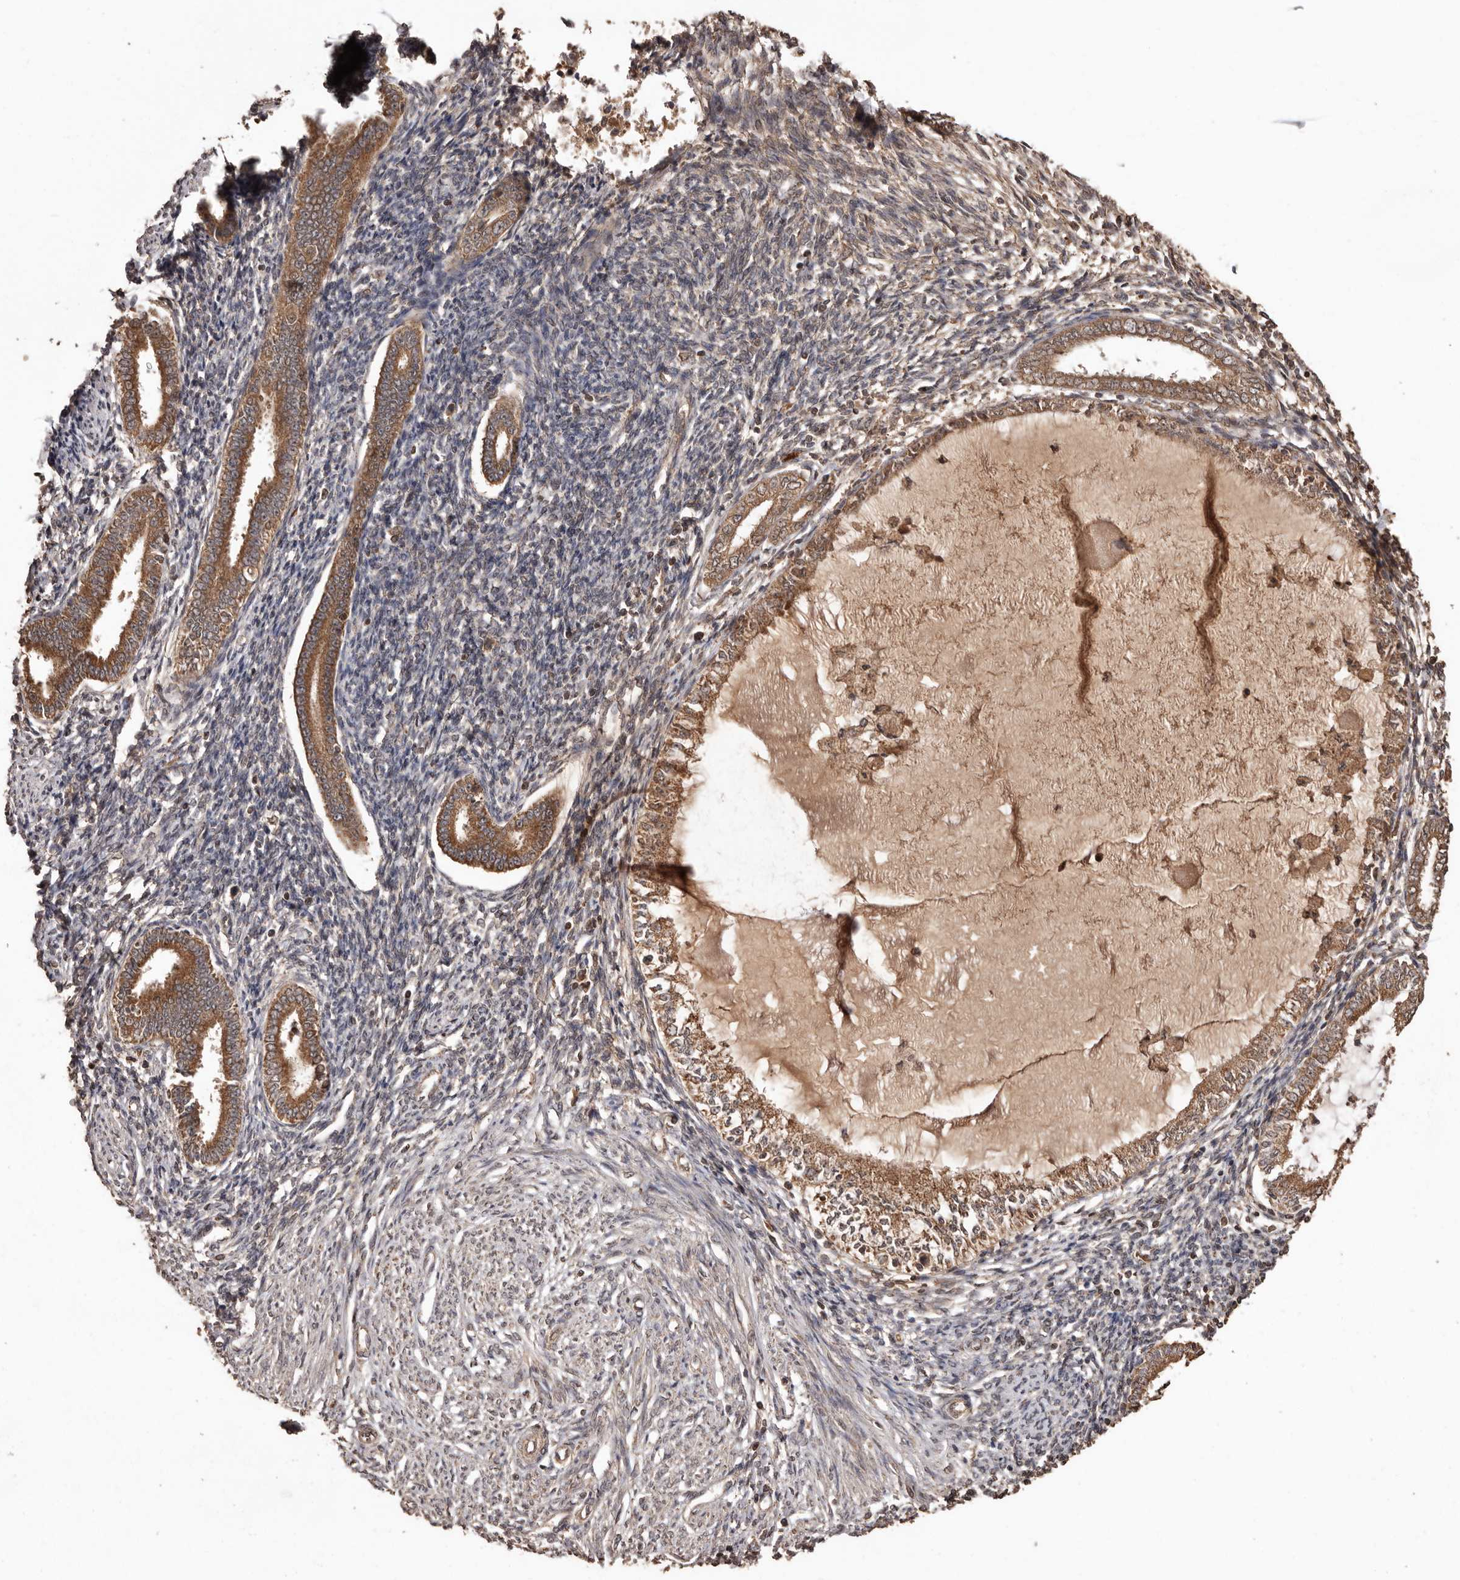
{"staining": {"intensity": "weak", "quantity": ">75%", "location": "cytoplasmic/membranous"}, "tissue": "endometrium", "cell_type": "Cells in endometrial stroma", "image_type": "normal", "snomed": [{"axis": "morphology", "description": "Normal tissue, NOS"}, {"axis": "topography", "description": "Endometrium"}], "caption": "A photomicrograph showing weak cytoplasmic/membranous staining in about >75% of cells in endometrial stroma in normal endometrium, as visualized by brown immunohistochemical staining.", "gene": "RWDD1", "patient": {"sex": "female", "age": 56}}